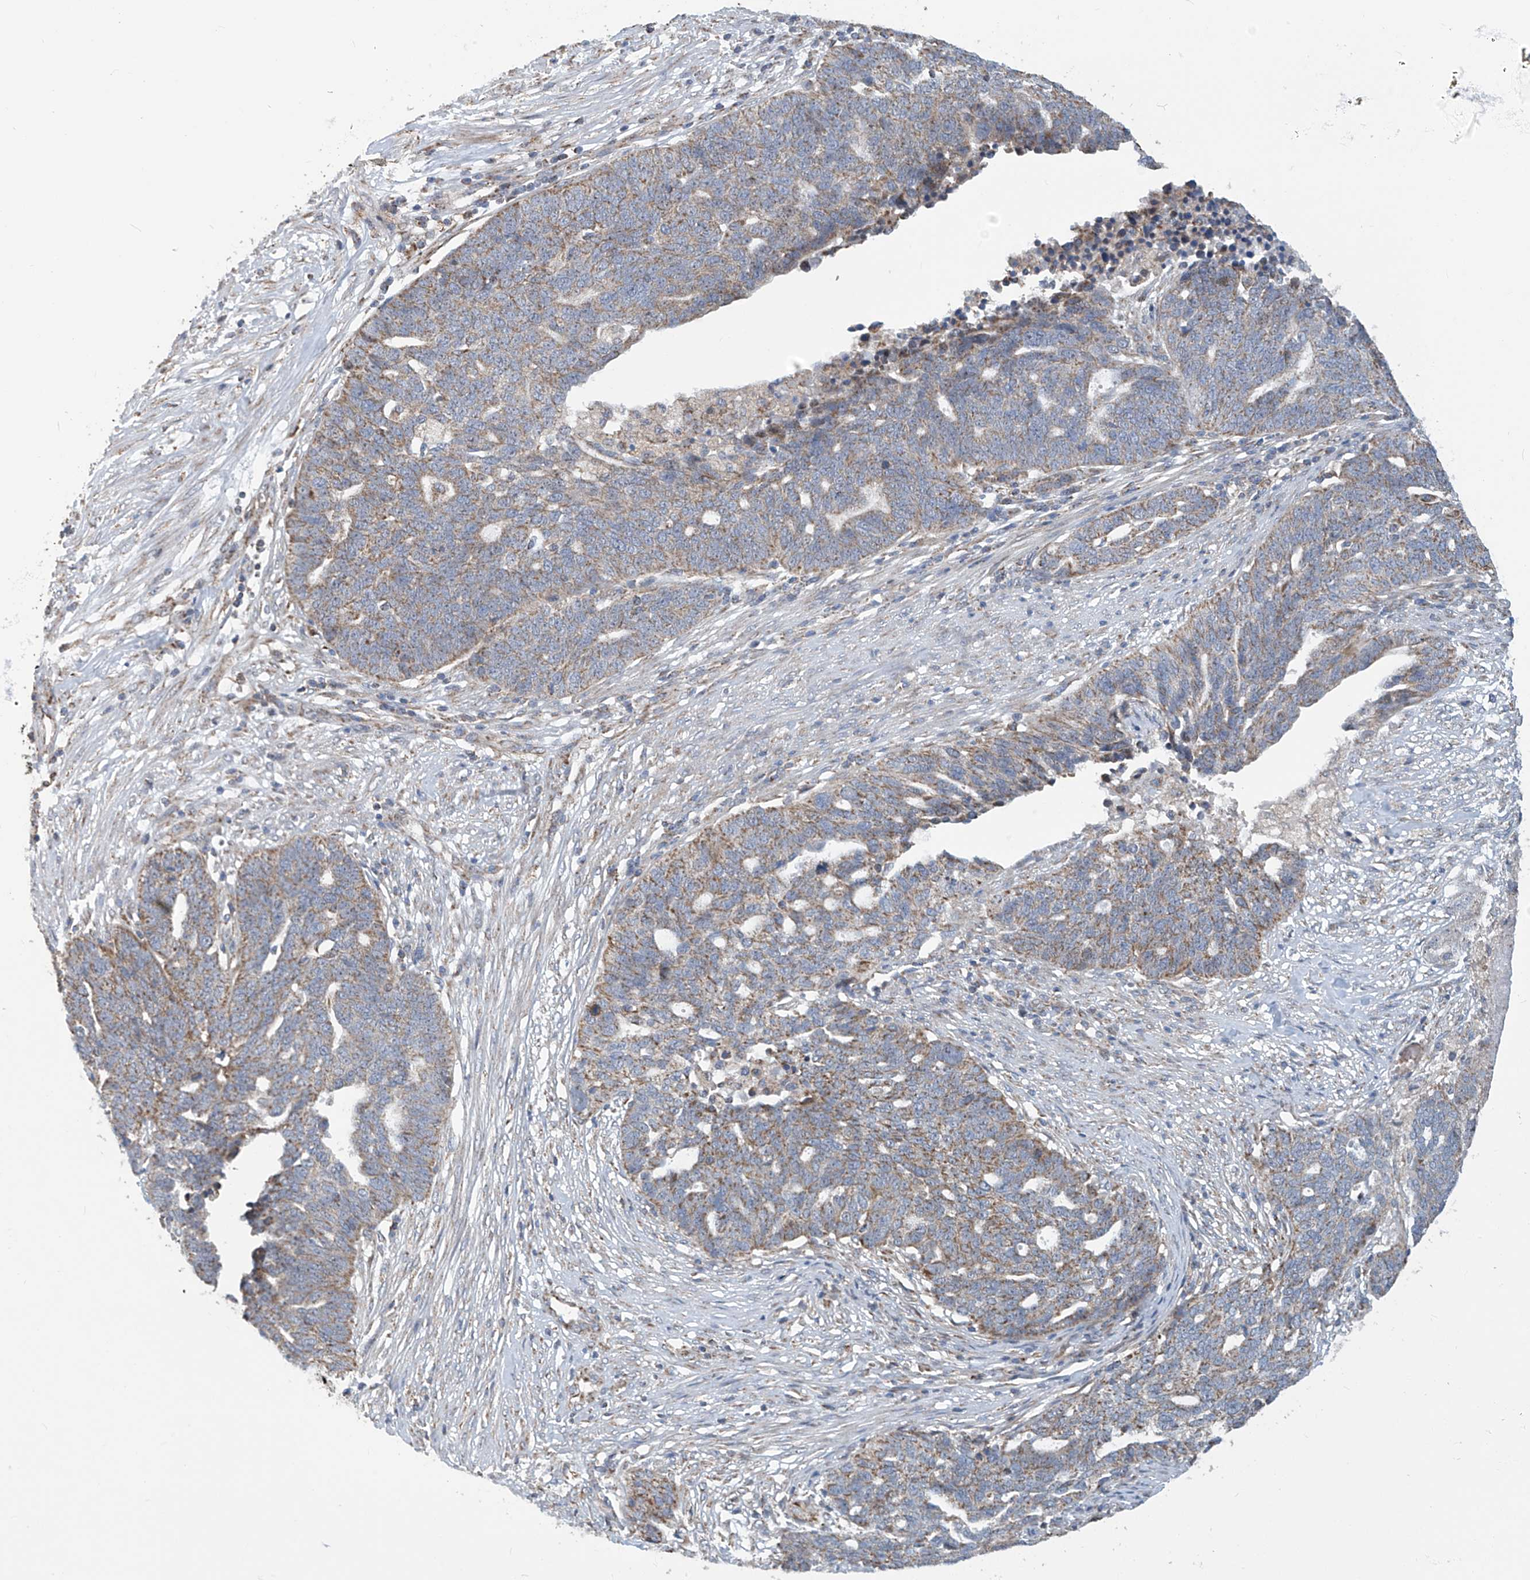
{"staining": {"intensity": "moderate", "quantity": "25%-75%", "location": "cytoplasmic/membranous"}, "tissue": "ovarian cancer", "cell_type": "Tumor cells", "image_type": "cancer", "snomed": [{"axis": "morphology", "description": "Cystadenocarcinoma, serous, NOS"}, {"axis": "topography", "description": "Ovary"}], "caption": "Moderate cytoplasmic/membranous staining for a protein is appreciated in approximately 25%-75% of tumor cells of ovarian cancer (serous cystadenocarcinoma) using immunohistochemistry (IHC).", "gene": "COMMD1", "patient": {"sex": "female", "age": 59}}